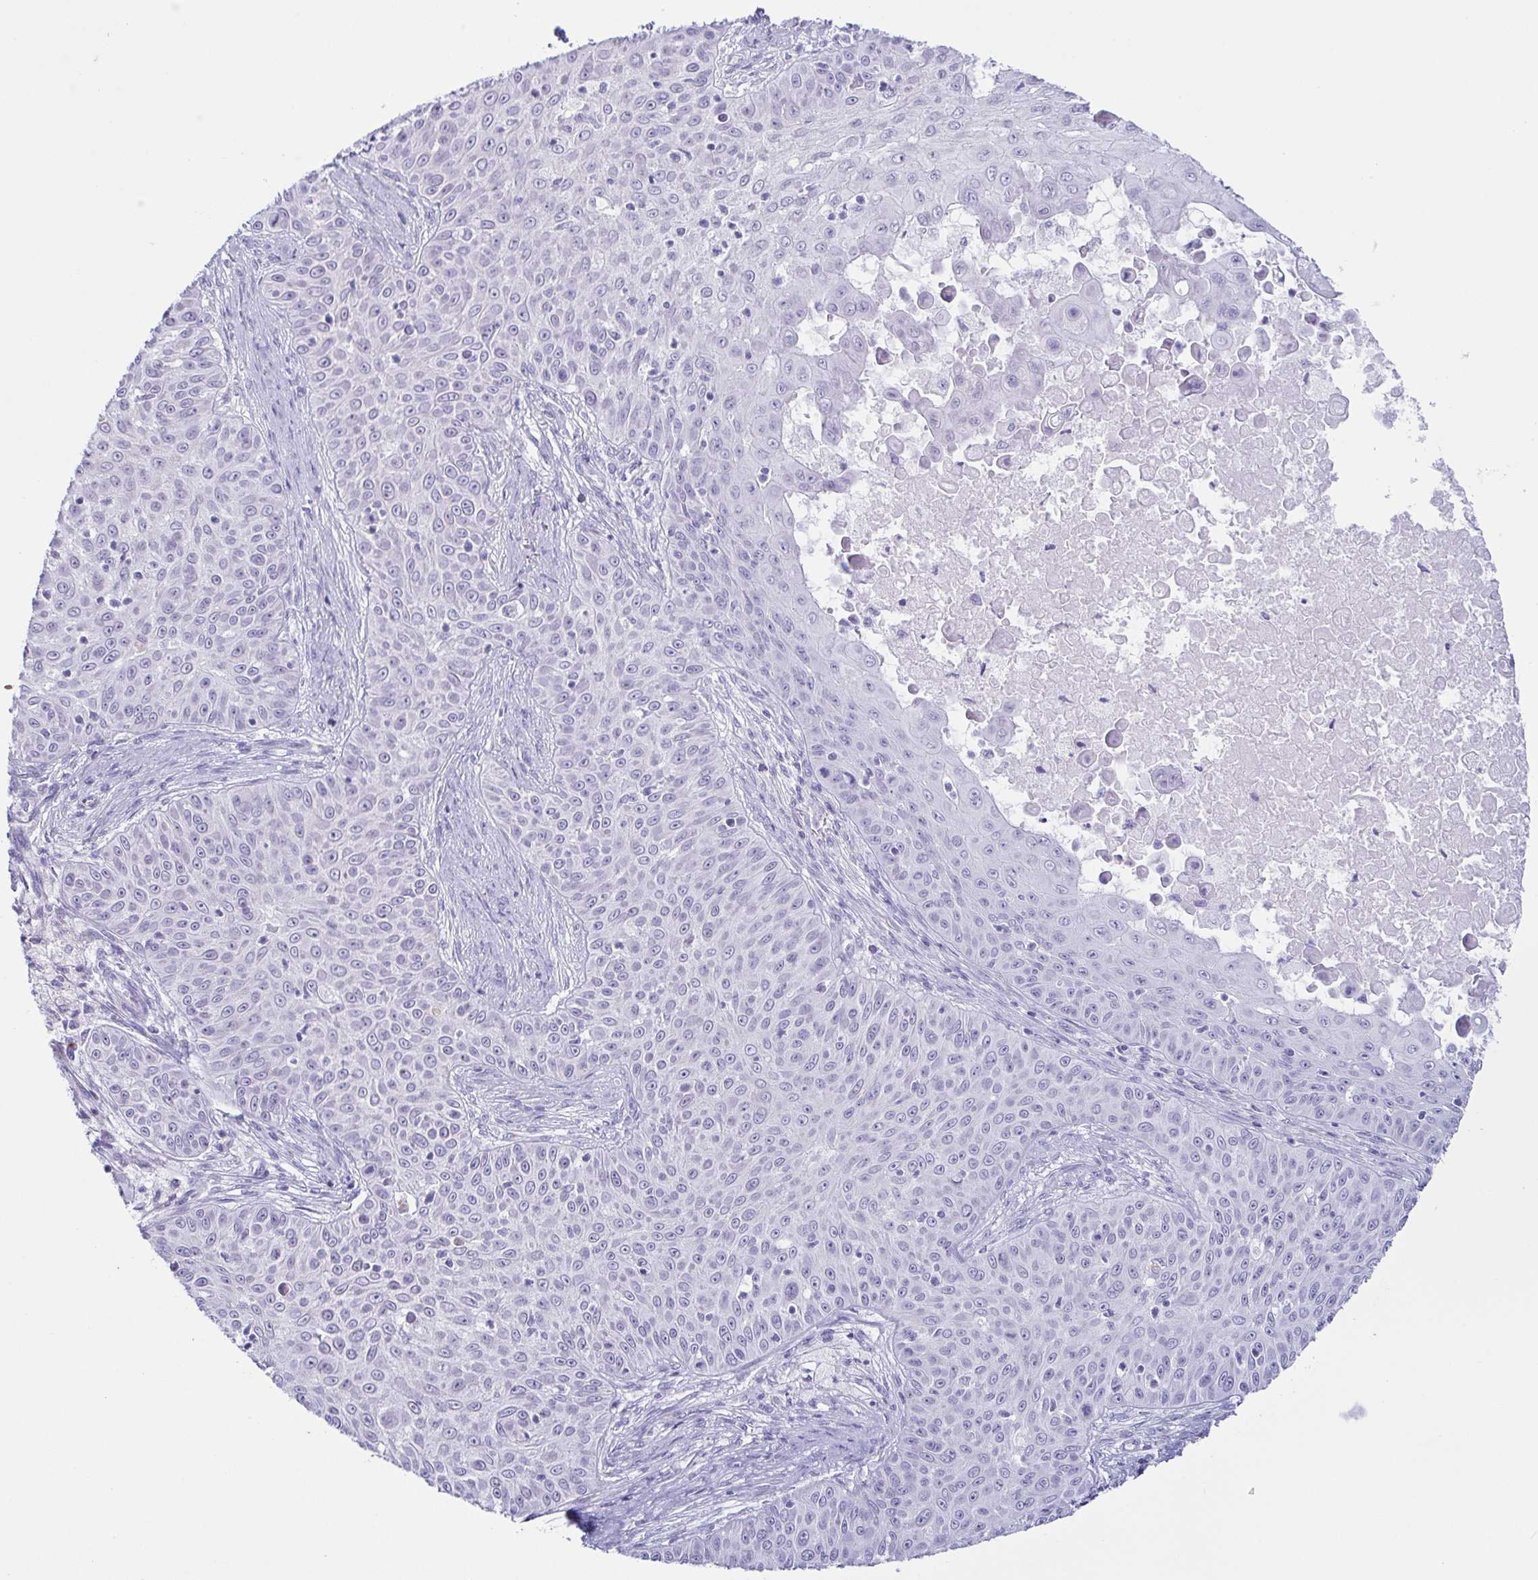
{"staining": {"intensity": "negative", "quantity": "none", "location": "none"}, "tissue": "skin cancer", "cell_type": "Tumor cells", "image_type": "cancer", "snomed": [{"axis": "morphology", "description": "Squamous cell carcinoma, NOS"}, {"axis": "topography", "description": "Skin"}], "caption": "Immunohistochemical staining of human skin cancer (squamous cell carcinoma) demonstrates no significant positivity in tumor cells.", "gene": "LDLRAD1", "patient": {"sex": "male", "age": 82}}